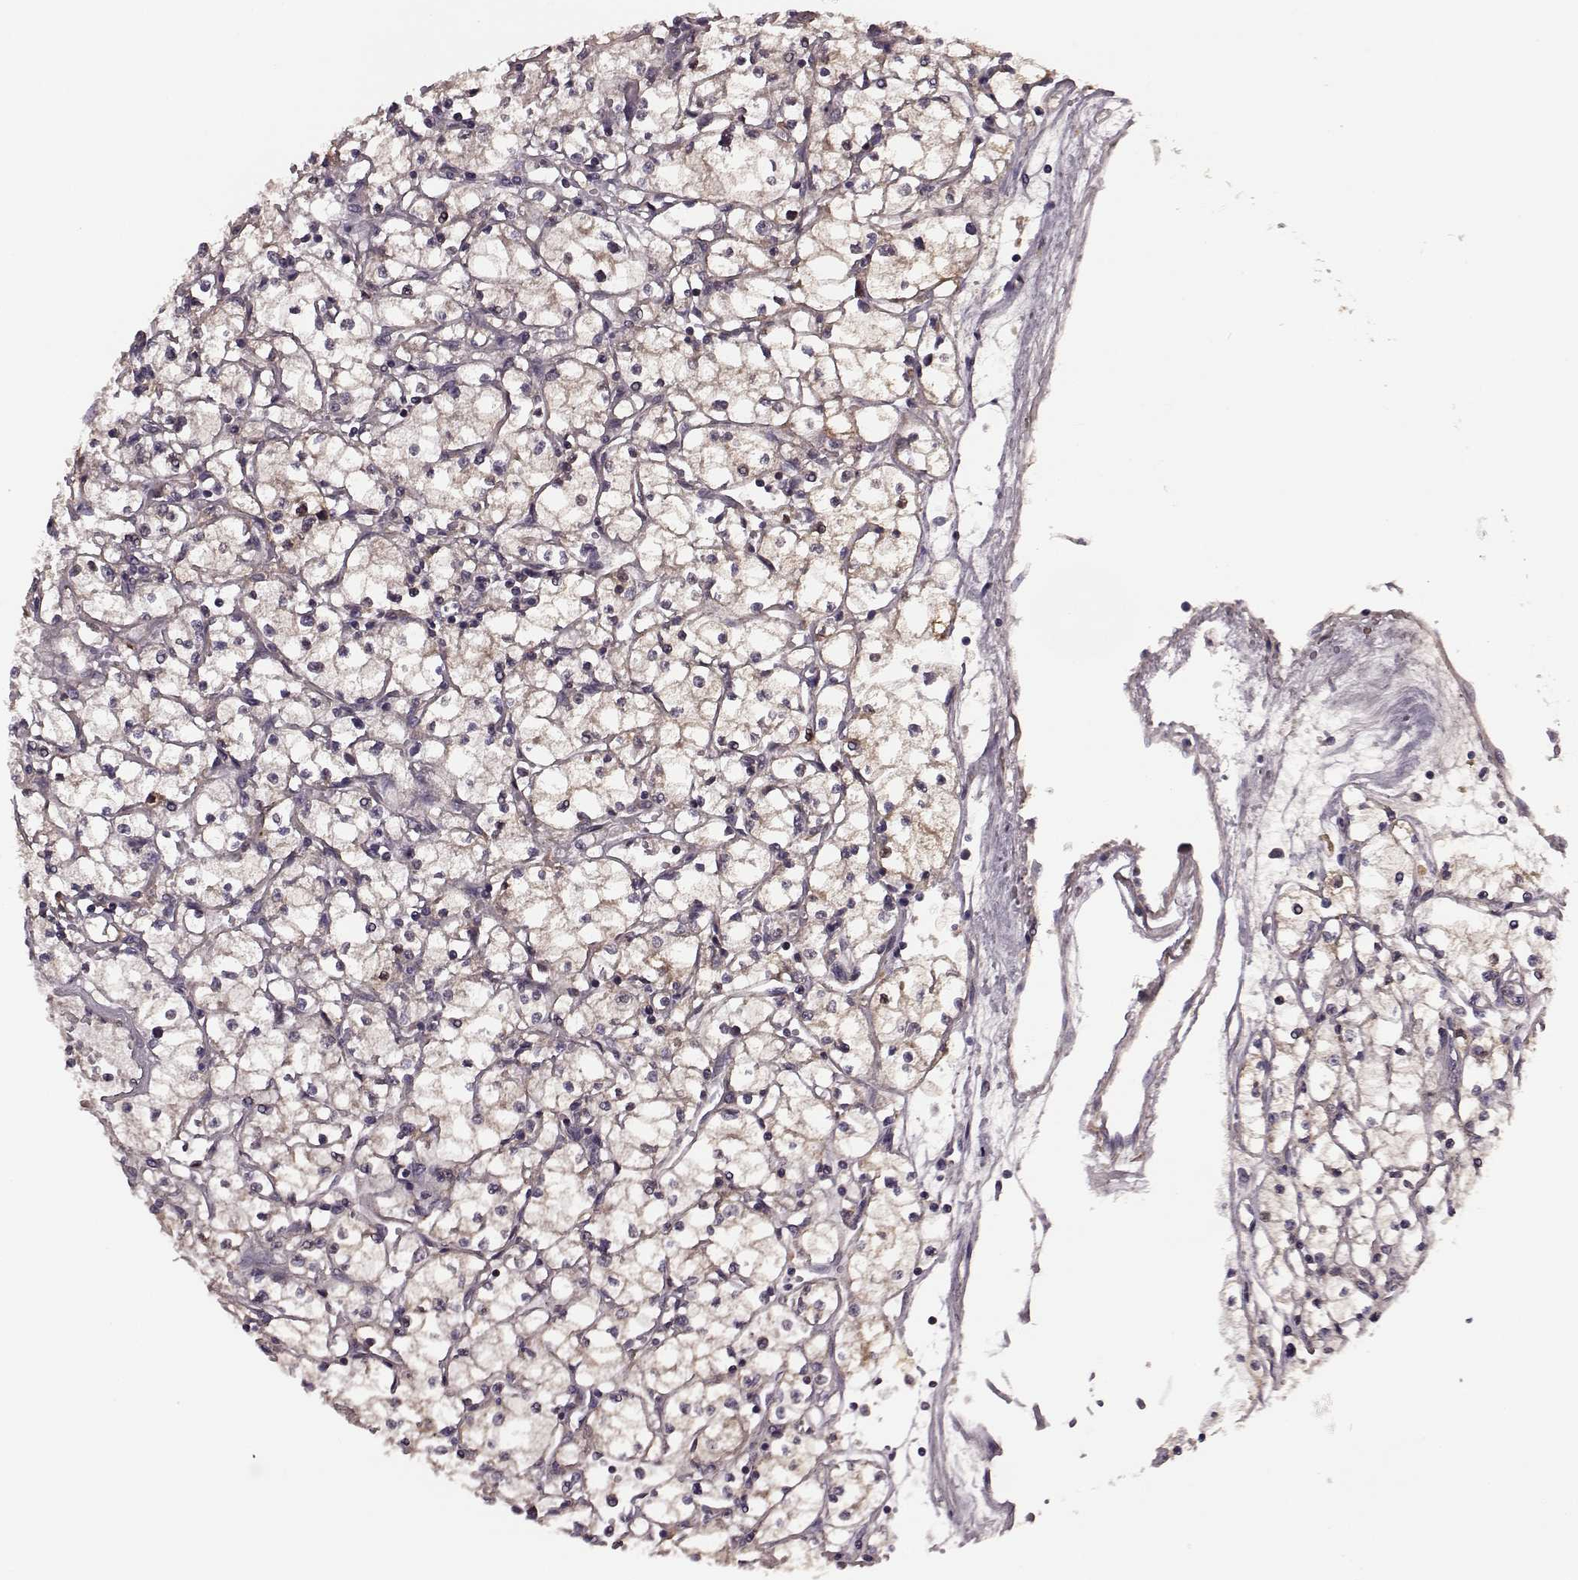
{"staining": {"intensity": "moderate", "quantity": "25%-75%", "location": "cytoplasmic/membranous"}, "tissue": "renal cancer", "cell_type": "Tumor cells", "image_type": "cancer", "snomed": [{"axis": "morphology", "description": "Adenocarcinoma, NOS"}, {"axis": "topography", "description": "Kidney"}], "caption": "IHC of human renal cancer shows medium levels of moderate cytoplasmic/membranous staining in about 25%-75% of tumor cells.", "gene": "FNIP2", "patient": {"sex": "male", "age": 67}}